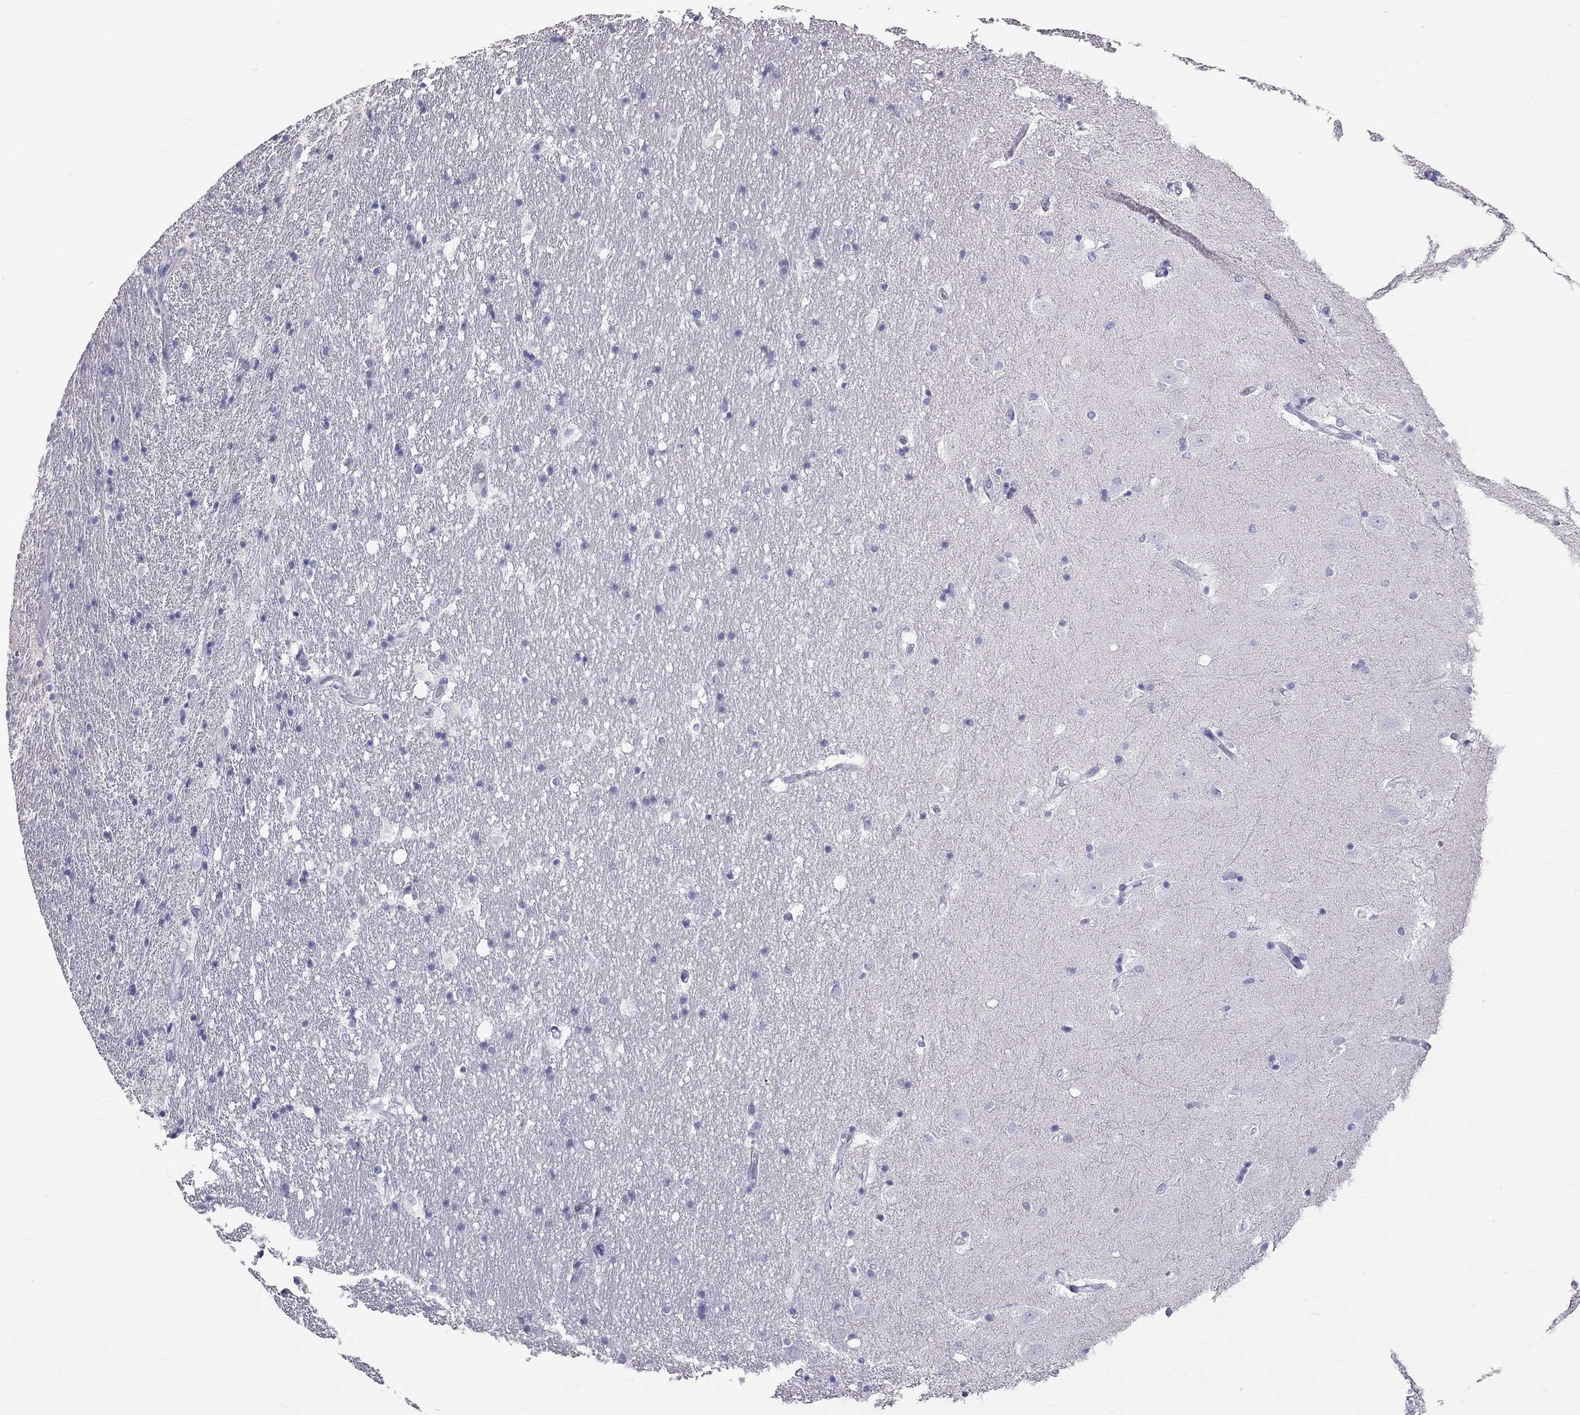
{"staining": {"intensity": "negative", "quantity": "none", "location": "none"}, "tissue": "hippocampus", "cell_type": "Glial cells", "image_type": "normal", "snomed": [{"axis": "morphology", "description": "Normal tissue, NOS"}, {"axis": "topography", "description": "Hippocampus"}], "caption": "DAB (3,3'-diaminobenzidine) immunohistochemical staining of benign human hippocampus exhibits no significant expression in glial cells.", "gene": "IL17REL", "patient": {"sex": "male", "age": 49}}